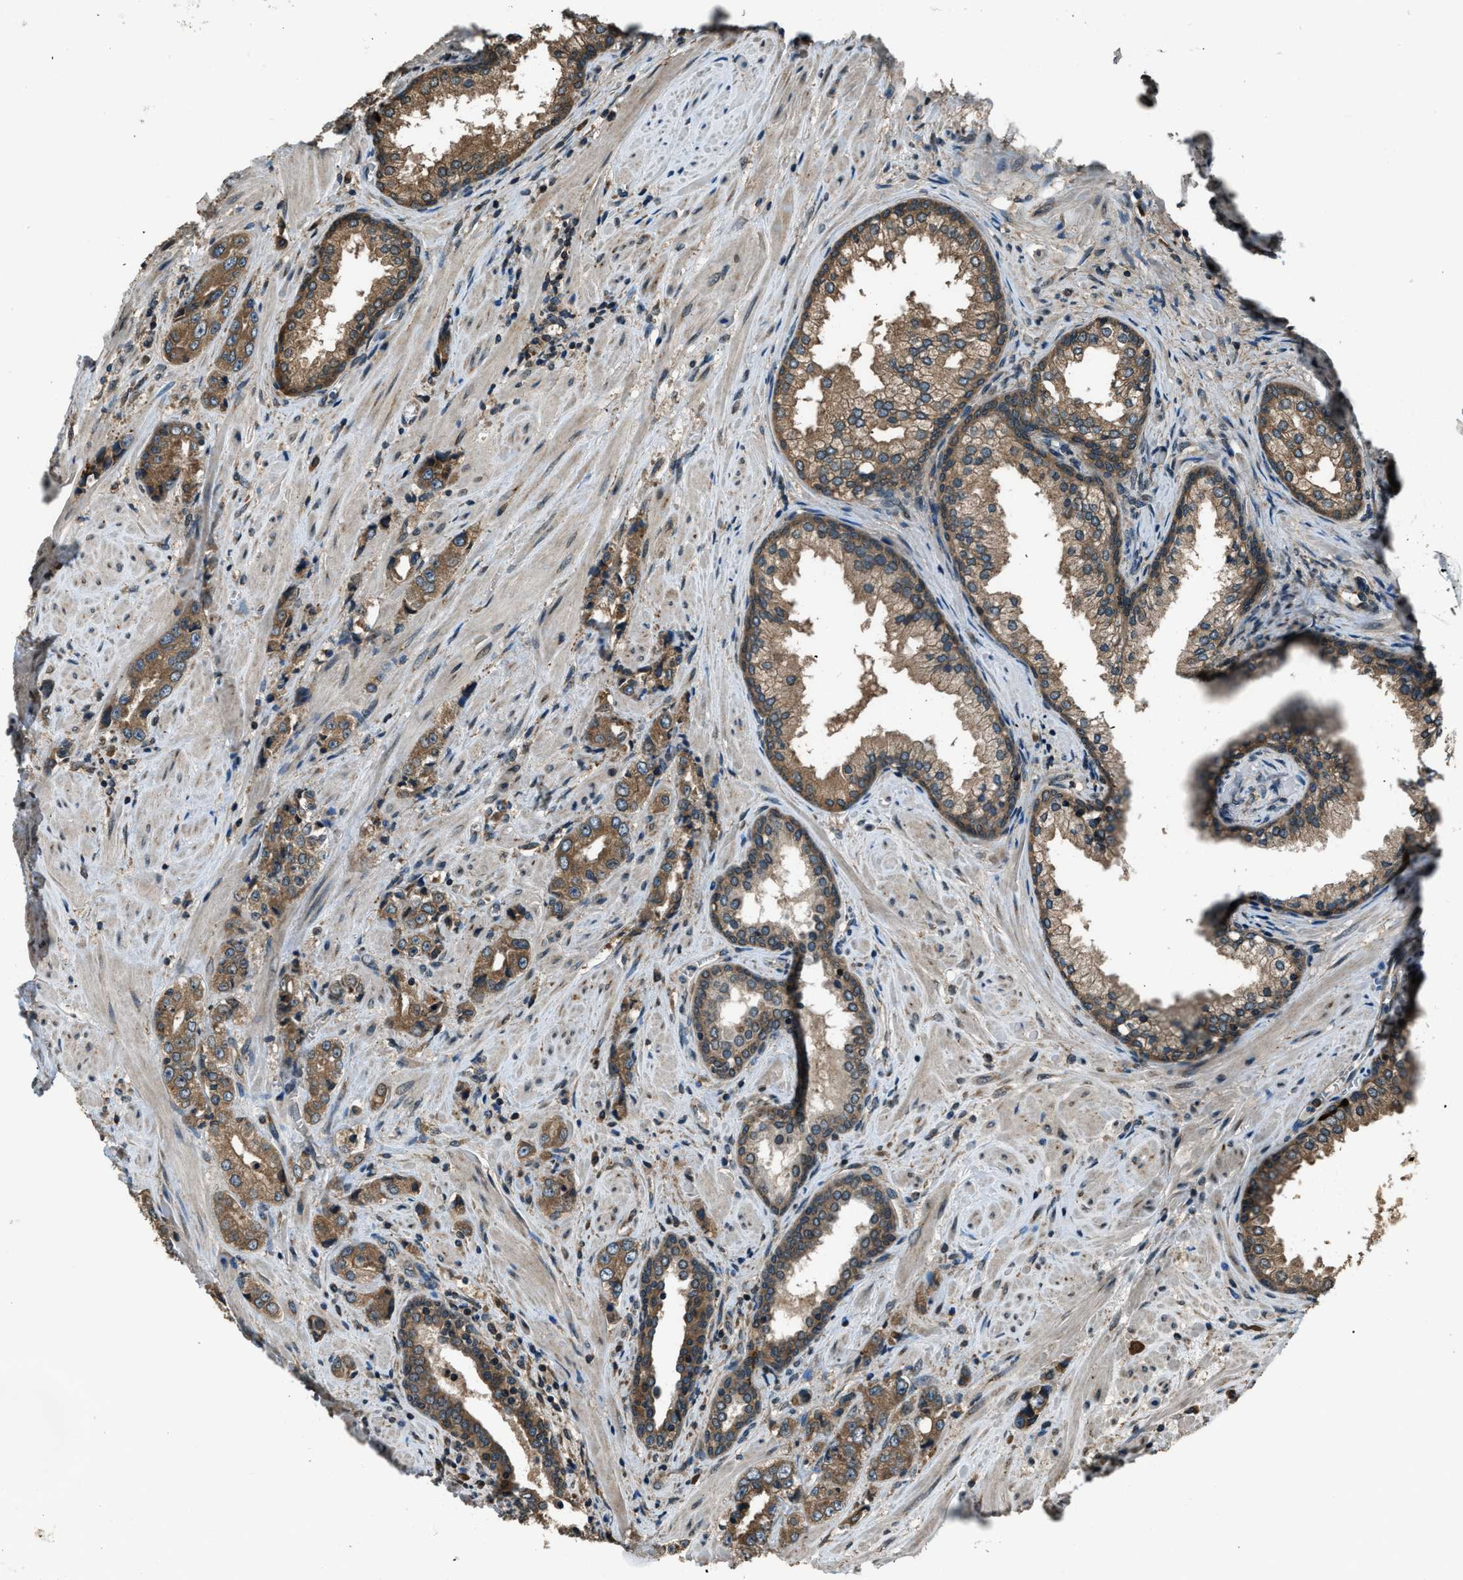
{"staining": {"intensity": "moderate", "quantity": ">75%", "location": "cytoplasmic/membranous"}, "tissue": "prostate cancer", "cell_type": "Tumor cells", "image_type": "cancer", "snomed": [{"axis": "morphology", "description": "Adenocarcinoma, High grade"}, {"axis": "topography", "description": "Prostate"}], "caption": "This is a micrograph of immunohistochemistry staining of high-grade adenocarcinoma (prostate), which shows moderate positivity in the cytoplasmic/membranous of tumor cells.", "gene": "TRIM4", "patient": {"sex": "male", "age": 61}}